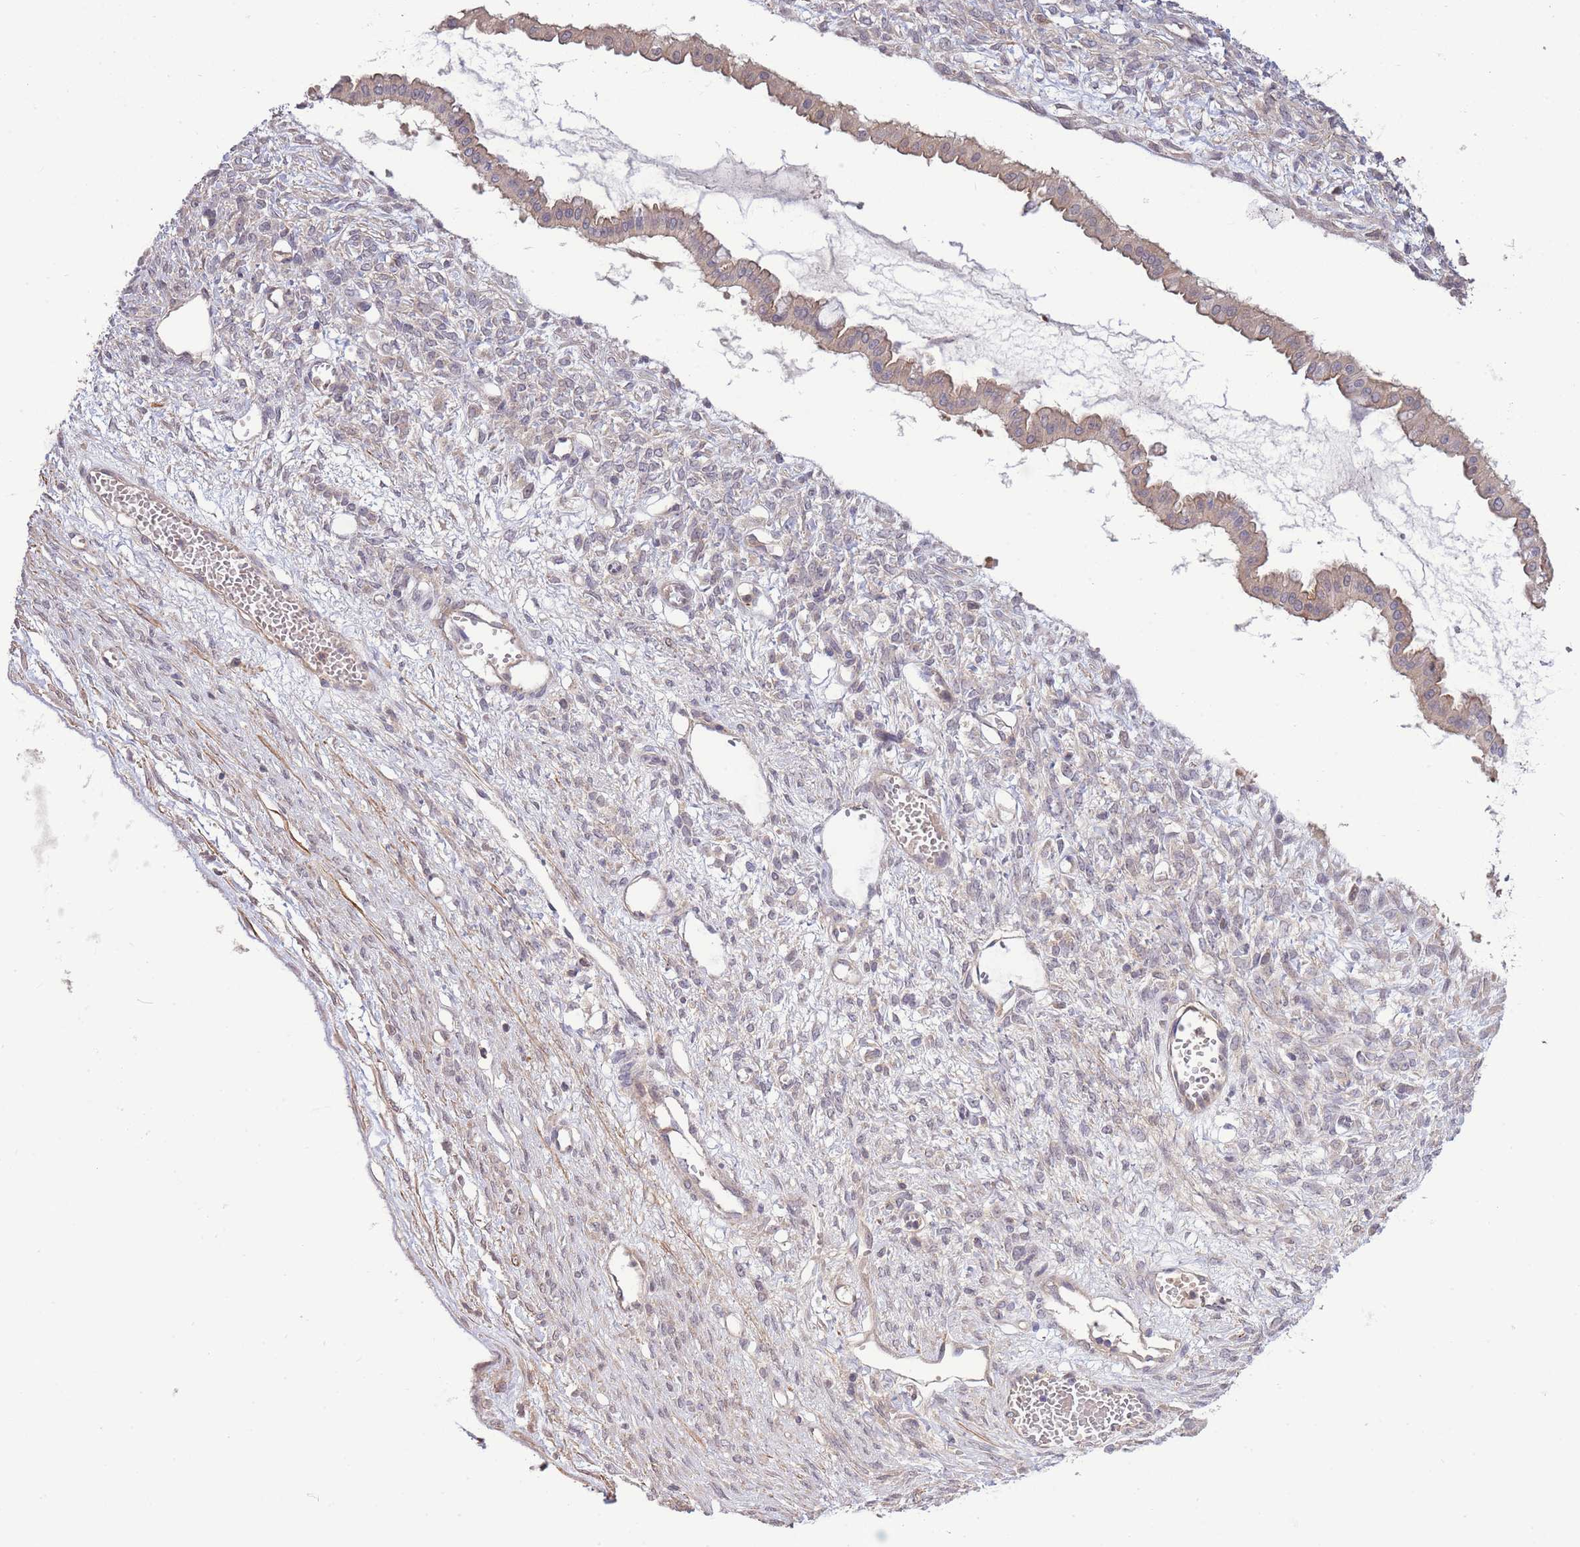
{"staining": {"intensity": "weak", "quantity": "25%-75%", "location": "cytoplasmic/membranous"}, "tissue": "ovarian cancer", "cell_type": "Tumor cells", "image_type": "cancer", "snomed": [{"axis": "morphology", "description": "Cystadenocarcinoma, mucinous, NOS"}, {"axis": "topography", "description": "Ovary"}], "caption": "Tumor cells exhibit weak cytoplasmic/membranous positivity in about 25%-75% of cells in mucinous cystadenocarcinoma (ovarian).", "gene": "ZNF304", "patient": {"sex": "female", "age": 73}}